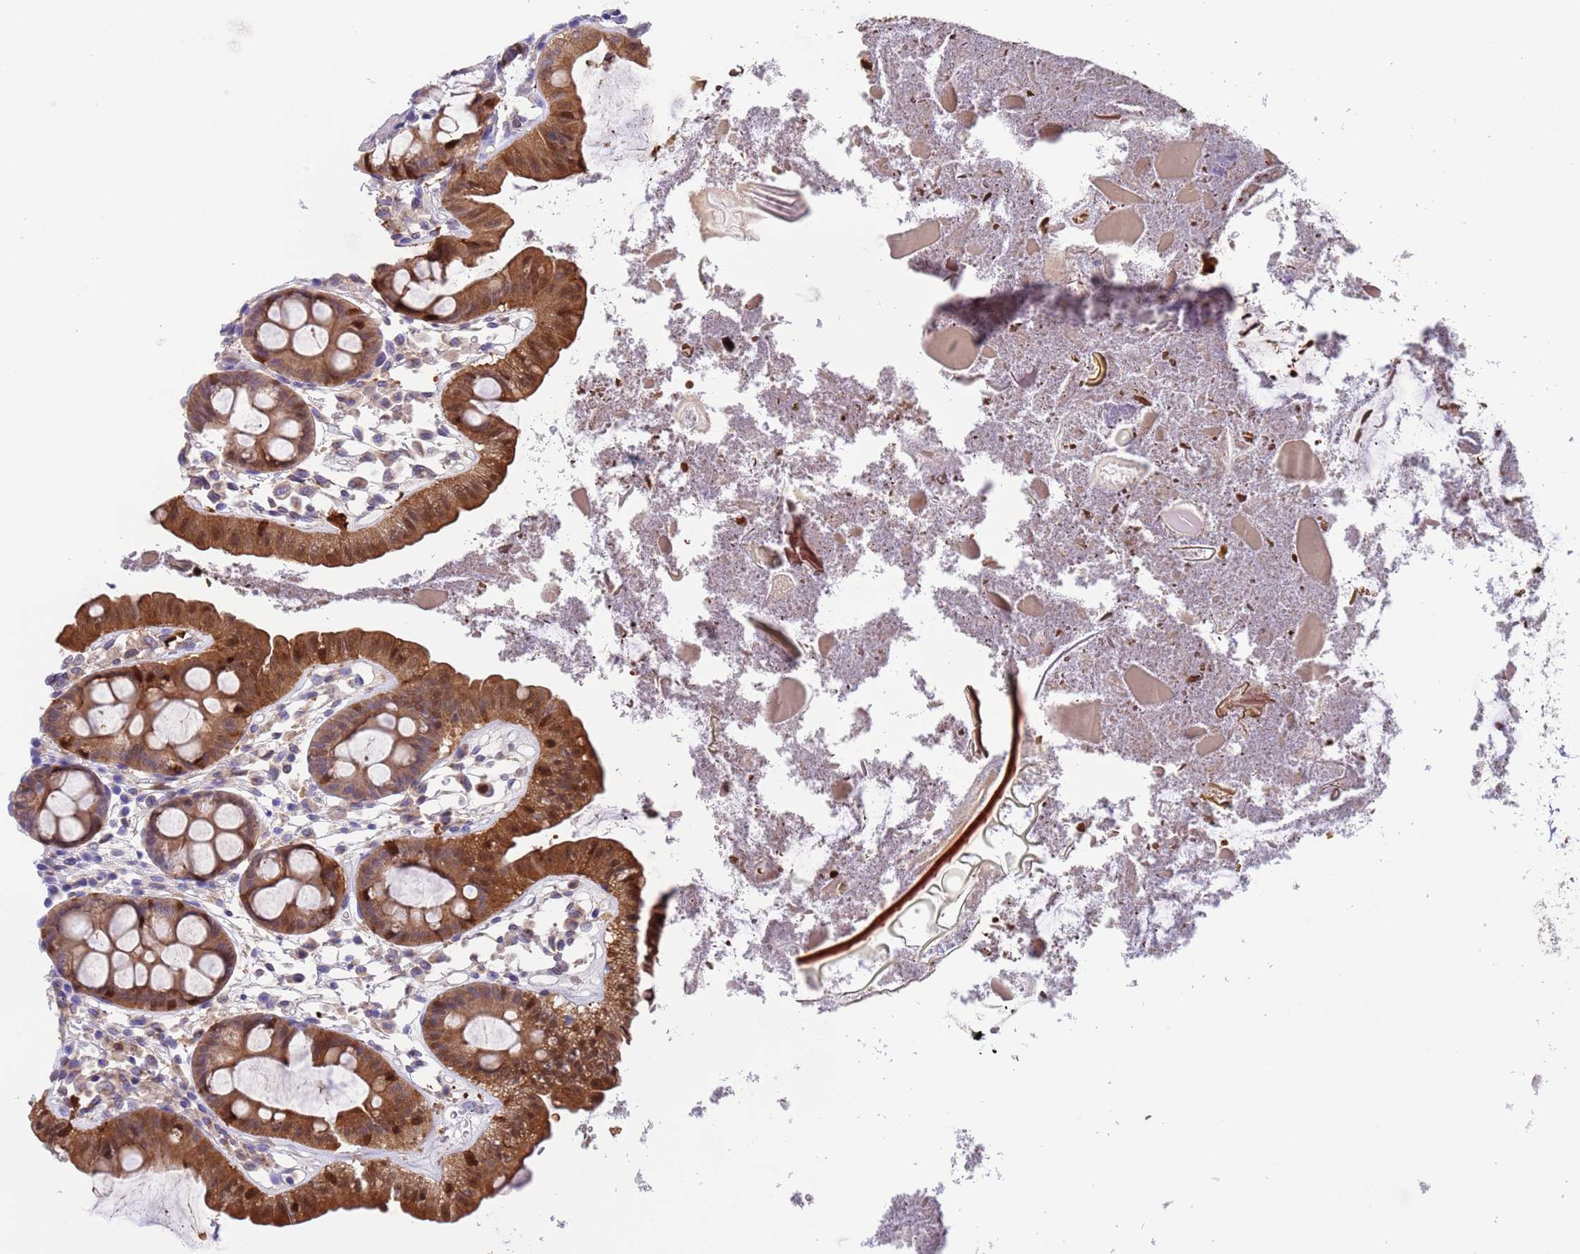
{"staining": {"intensity": "negative", "quantity": "none", "location": "none"}, "tissue": "colon", "cell_type": "Endothelial cells", "image_type": "normal", "snomed": [{"axis": "morphology", "description": "Normal tissue, NOS"}, {"axis": "topography", "description": "Colon"}], "caption": "Colon stained for a protein using IHC shows no positivity endothelial cells.", "gene": "C6orf47", "patient": {"sex": "male", "age": 84}}